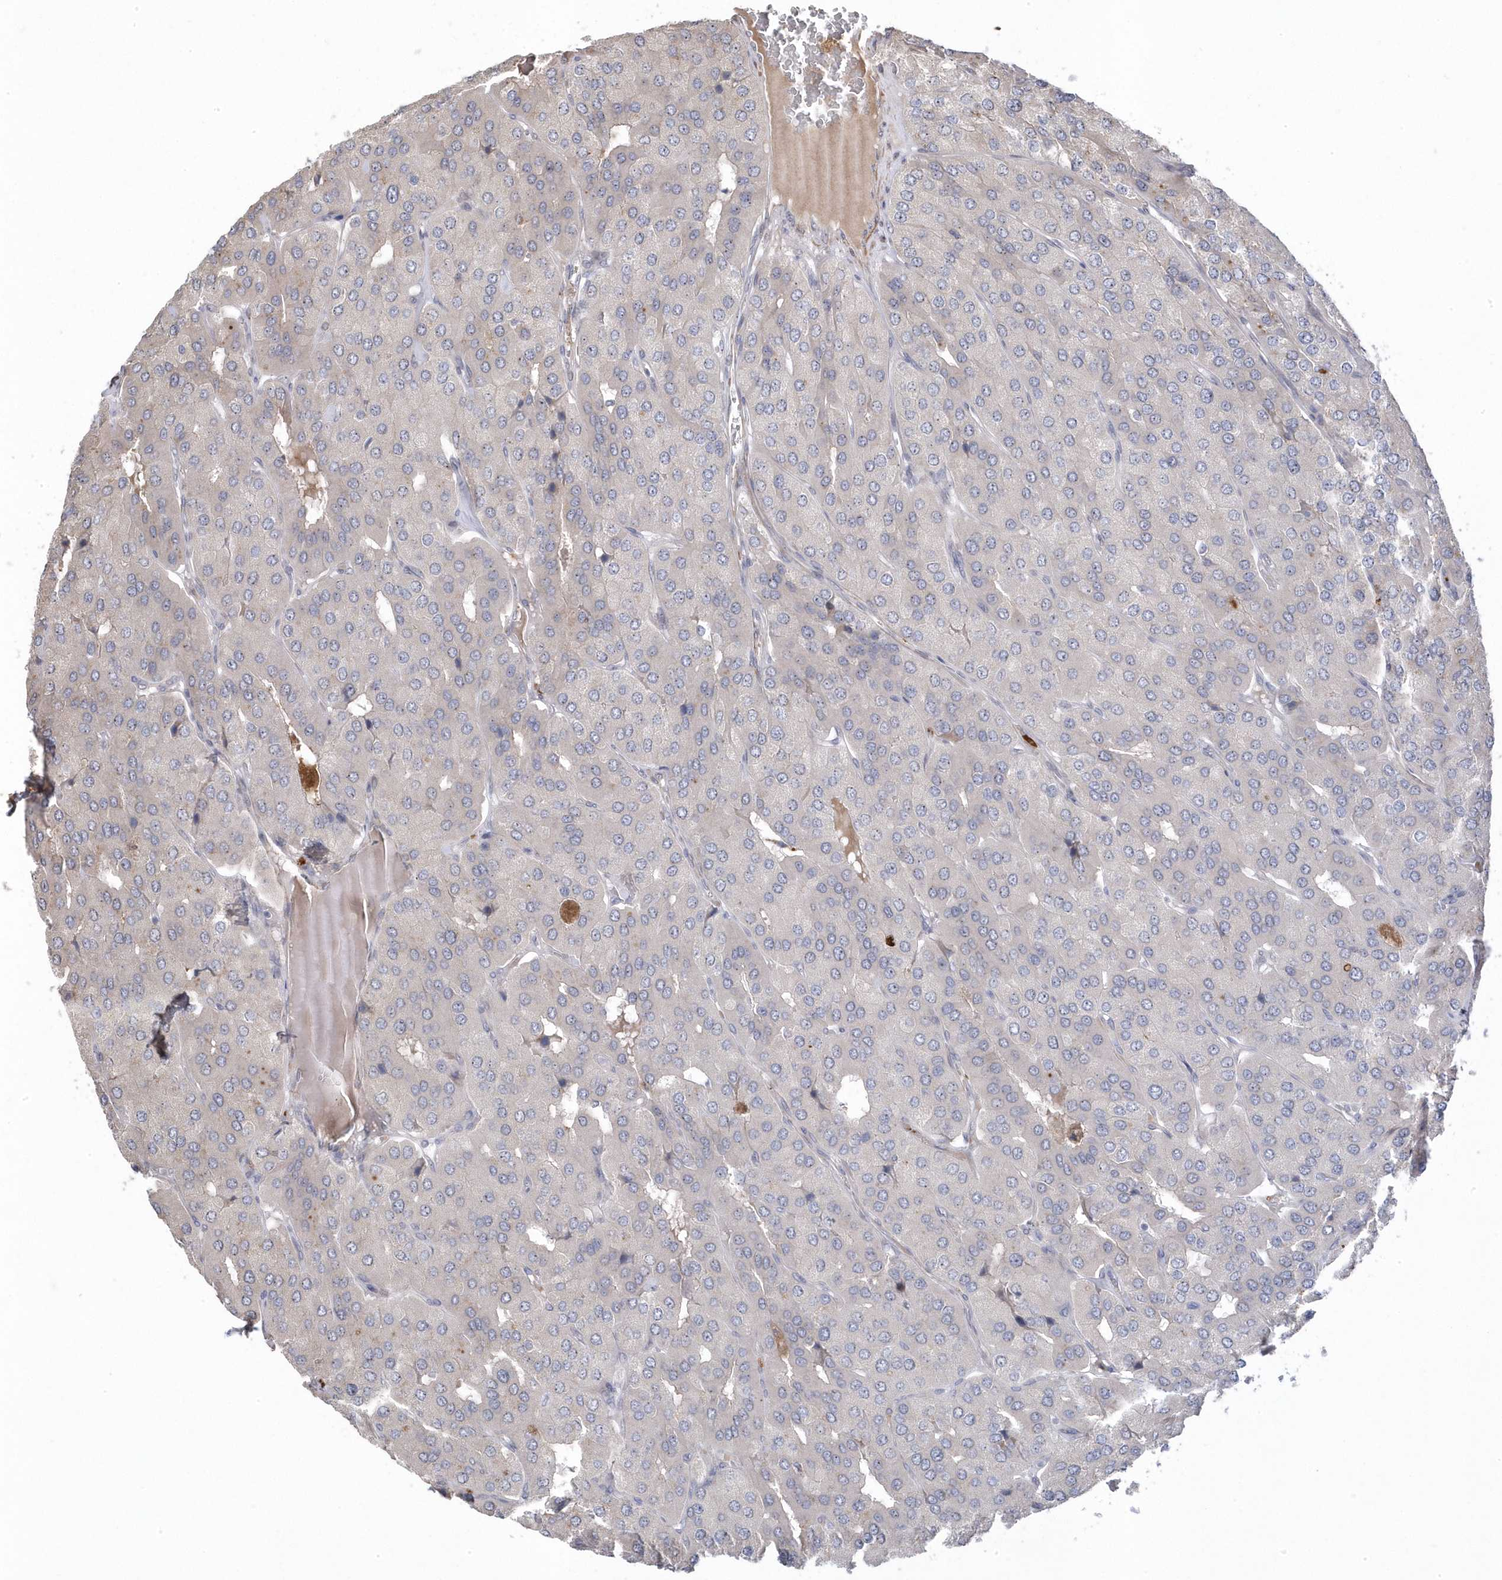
{"staining": {"intensity": "negative", "quantity": "none", "location": "none"}, "tissue": "parathyroid gland", "cell_type": "Glandular cells", "image_type": "normal", "snomed": [{"axis": "morphology", "description": "Normal tissue, NOS"}, {"axis": "morphology", "description": "Adenoma, NOS"}, {"axis": "topography", "description": "Parathyroid gland"}], "caption": "IHC histopathology image of normal parathyroid gland stained for a protein (brown), which reveals no staining in glandular cells. (DAB (3,3'-diaminobenzidine) IHC visualized using brightfield microscopy, high magnification).", "gene": "GTPBP6", "patient": {"sex": "female", "age": 86}}